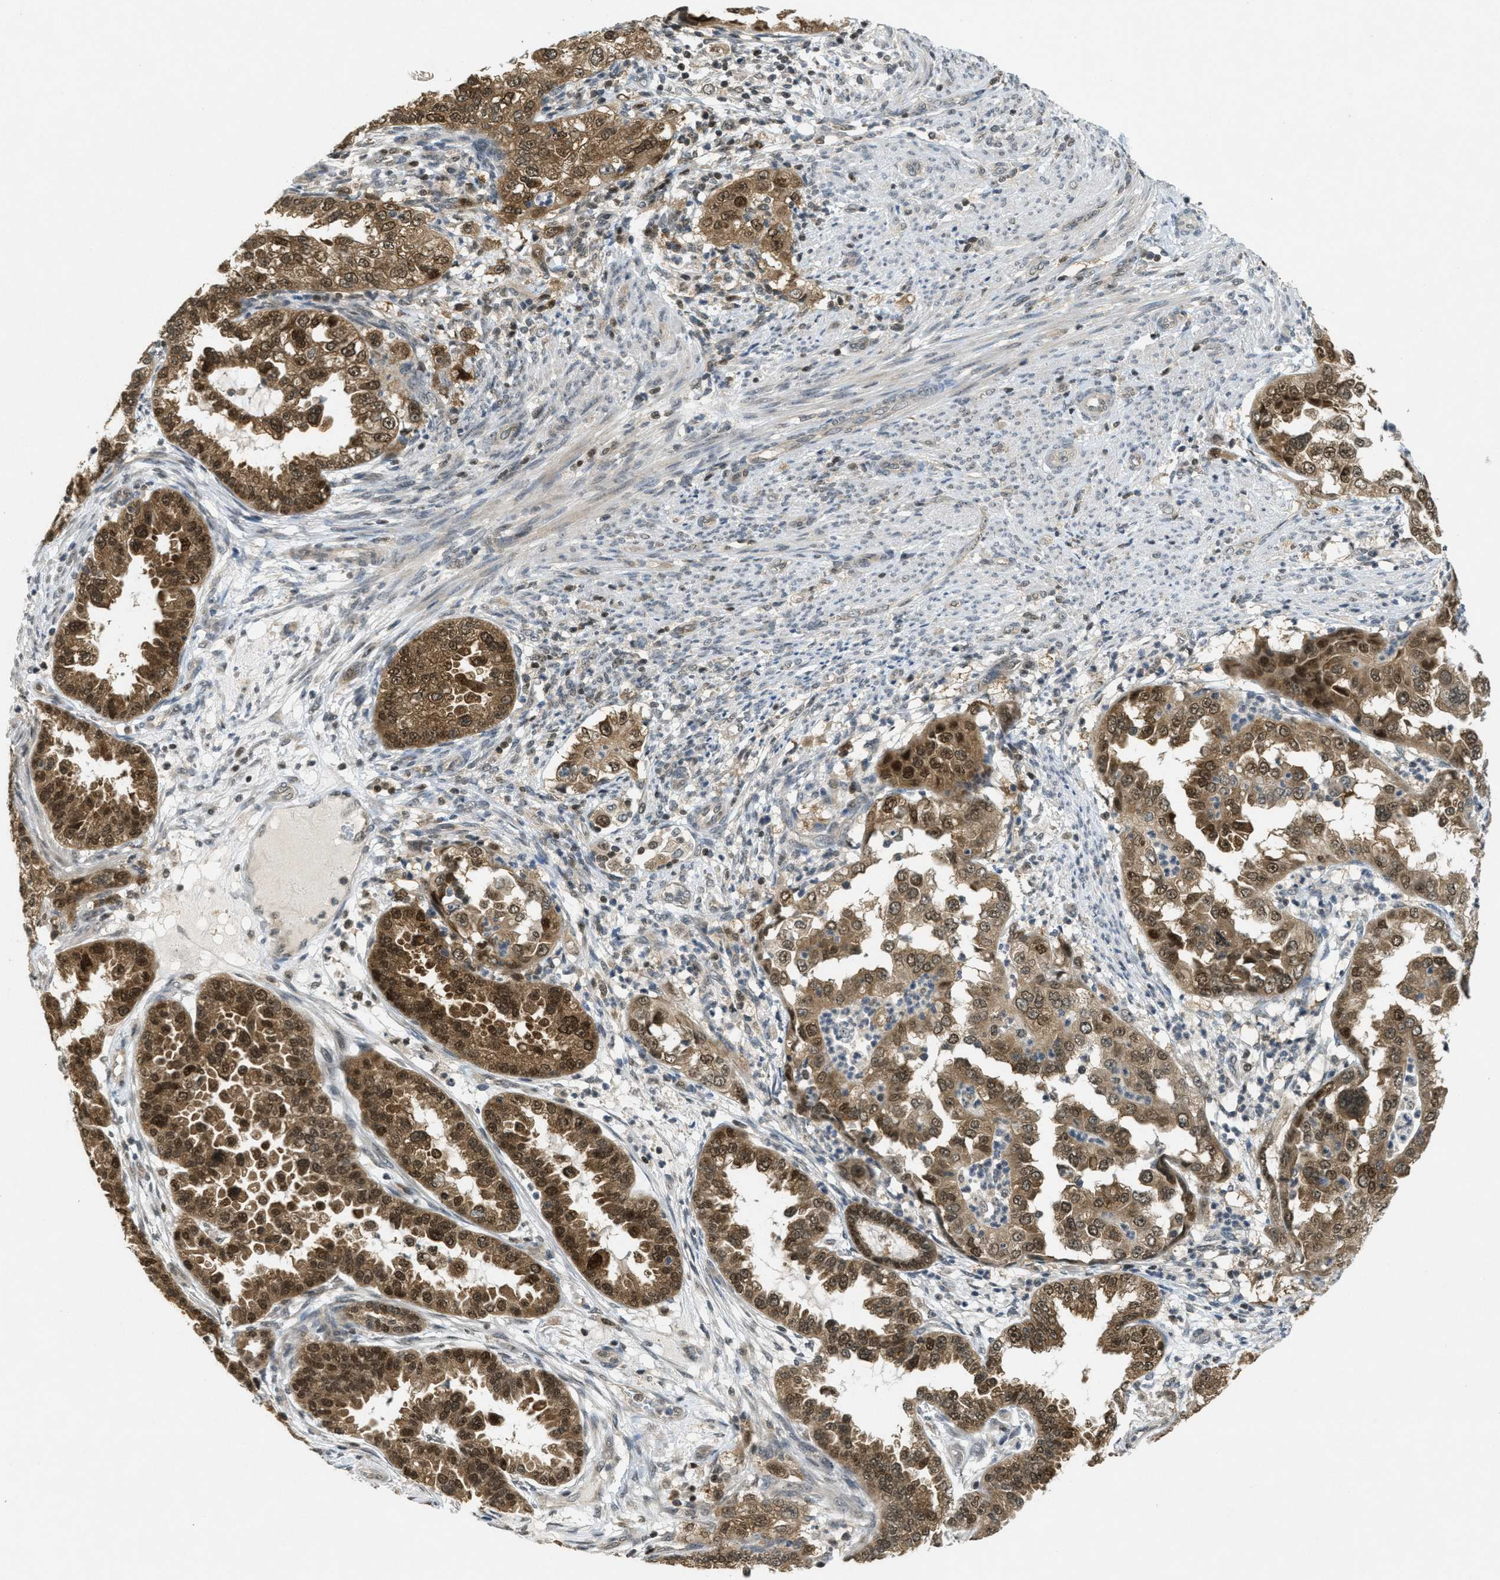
{"staining": {"intensity": "strong", "quantity": ">75%", "location": "cytoplasmic/membranous,nuclear"}, "tissue": "endometrial cancer", "cell_type": "Tumor cells", "image_type": "cancer", "snomed": [{"axis": "morphology", "description": "Adenocarcinoma, NOS"}, {"axis": "topography", "description": "Endometrium"}], "caption": "Tumor cells exhibit strong cytoplasmic/membranous and nuclear staining in about >75% of cells in endometrial cancer (adenocarcinoma).", "gene": "DNAJB1", "patient": {"sex": "female", "age": 85}}